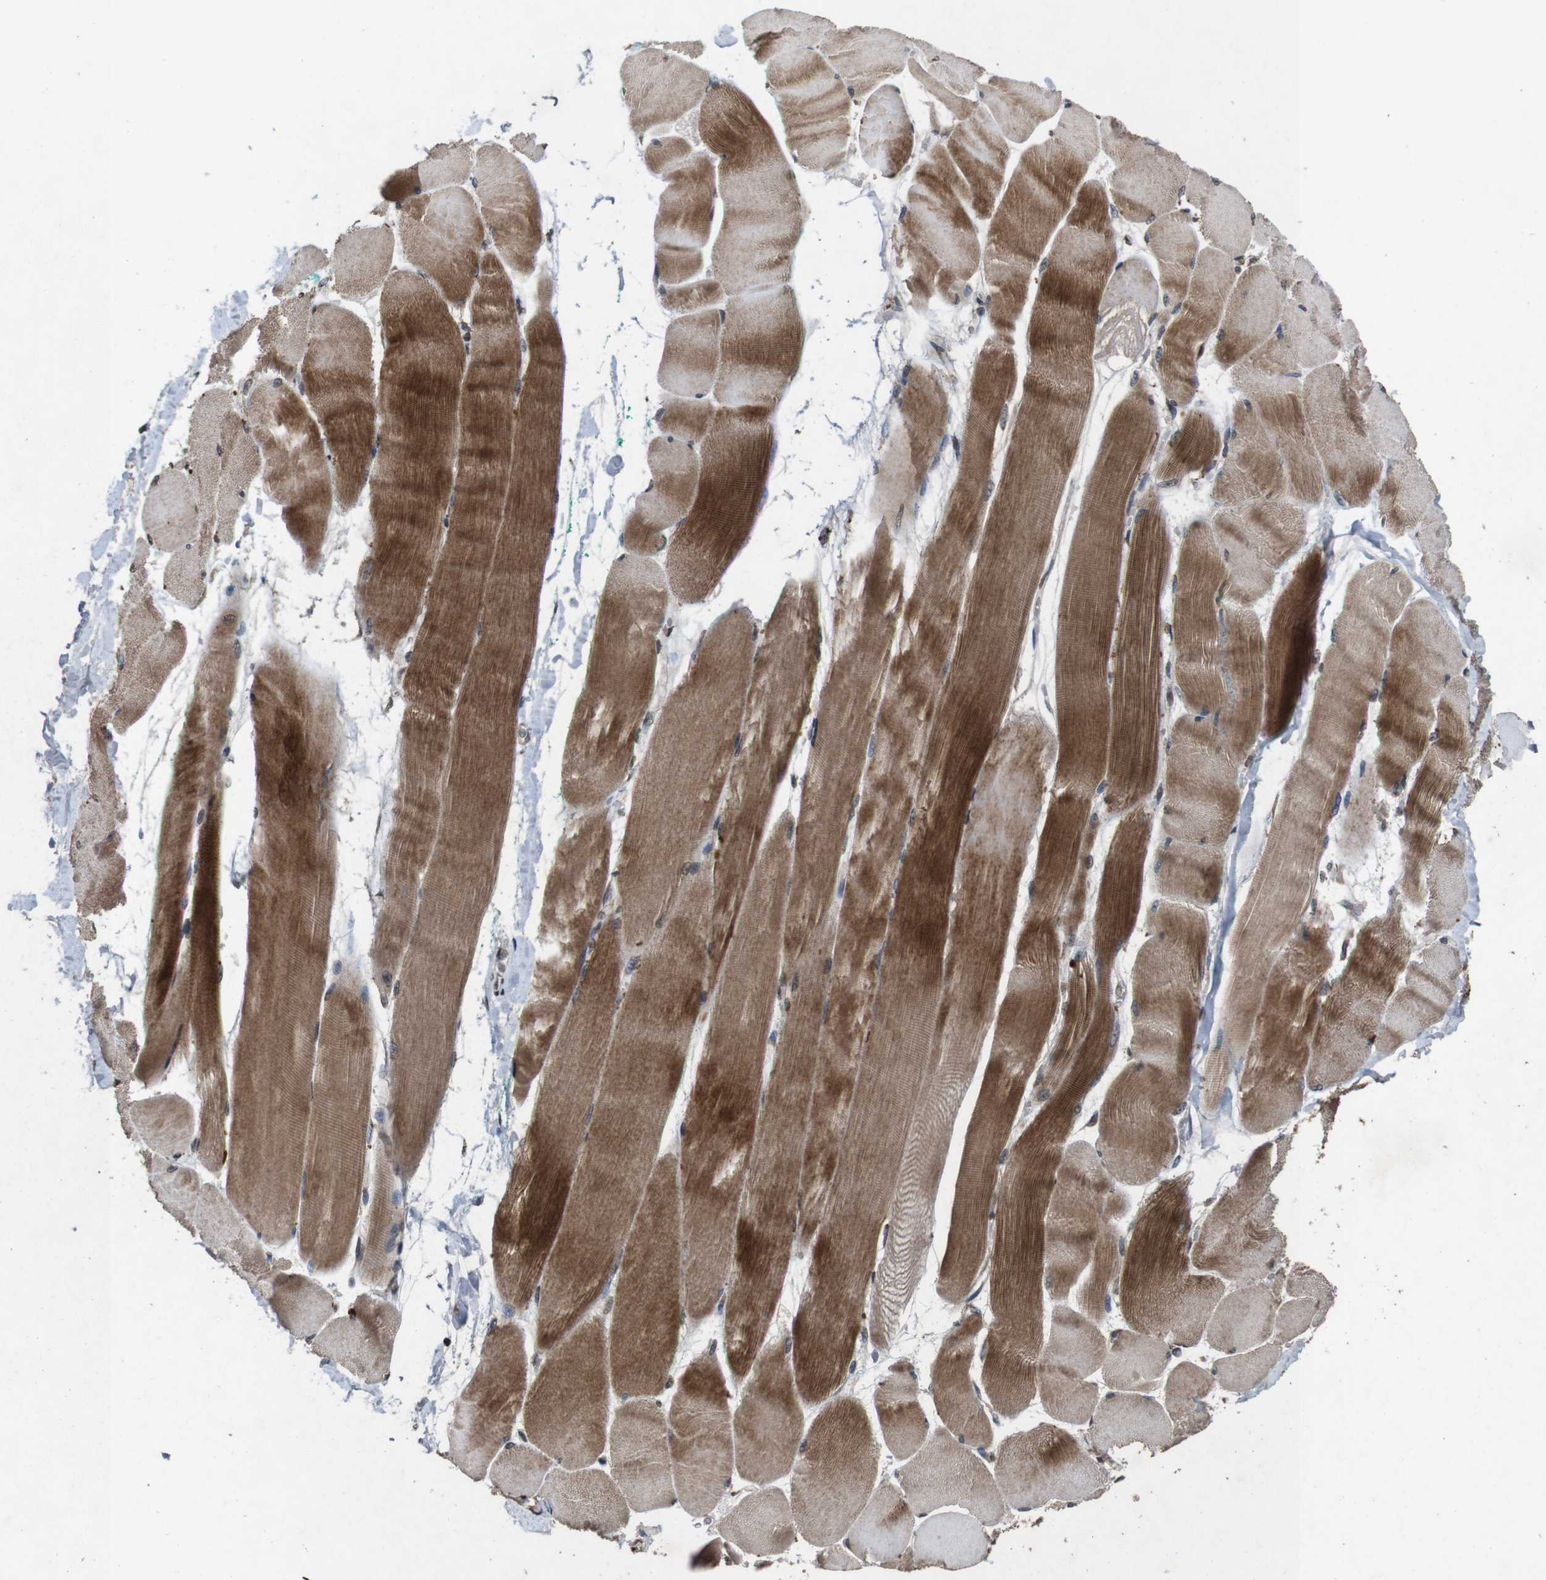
{"staining": {"intensity": "strong", "quantity": ">75%", "location": "cytoplasmic/membranous"}, "tissue": "skeletal muscle", "cell_type": "Myocytes", "image_type": "normal", "snomed": [{"axis": "morphology", "description": "Normal tissue, NOS"}, {"axis": "morphology", "description": "Squamous cell carcinoma, NOS"}, {"axis": "topography", "description": "Skeletal muscle"}], "caption": "Immunohistochemical staining of benign human skeletal muscle reveals strong cytoplasmic/membranous protein expression in about >75% of myocytes.", "gene": "SORL1", "patient": {"sex": "male", "age": 51}}